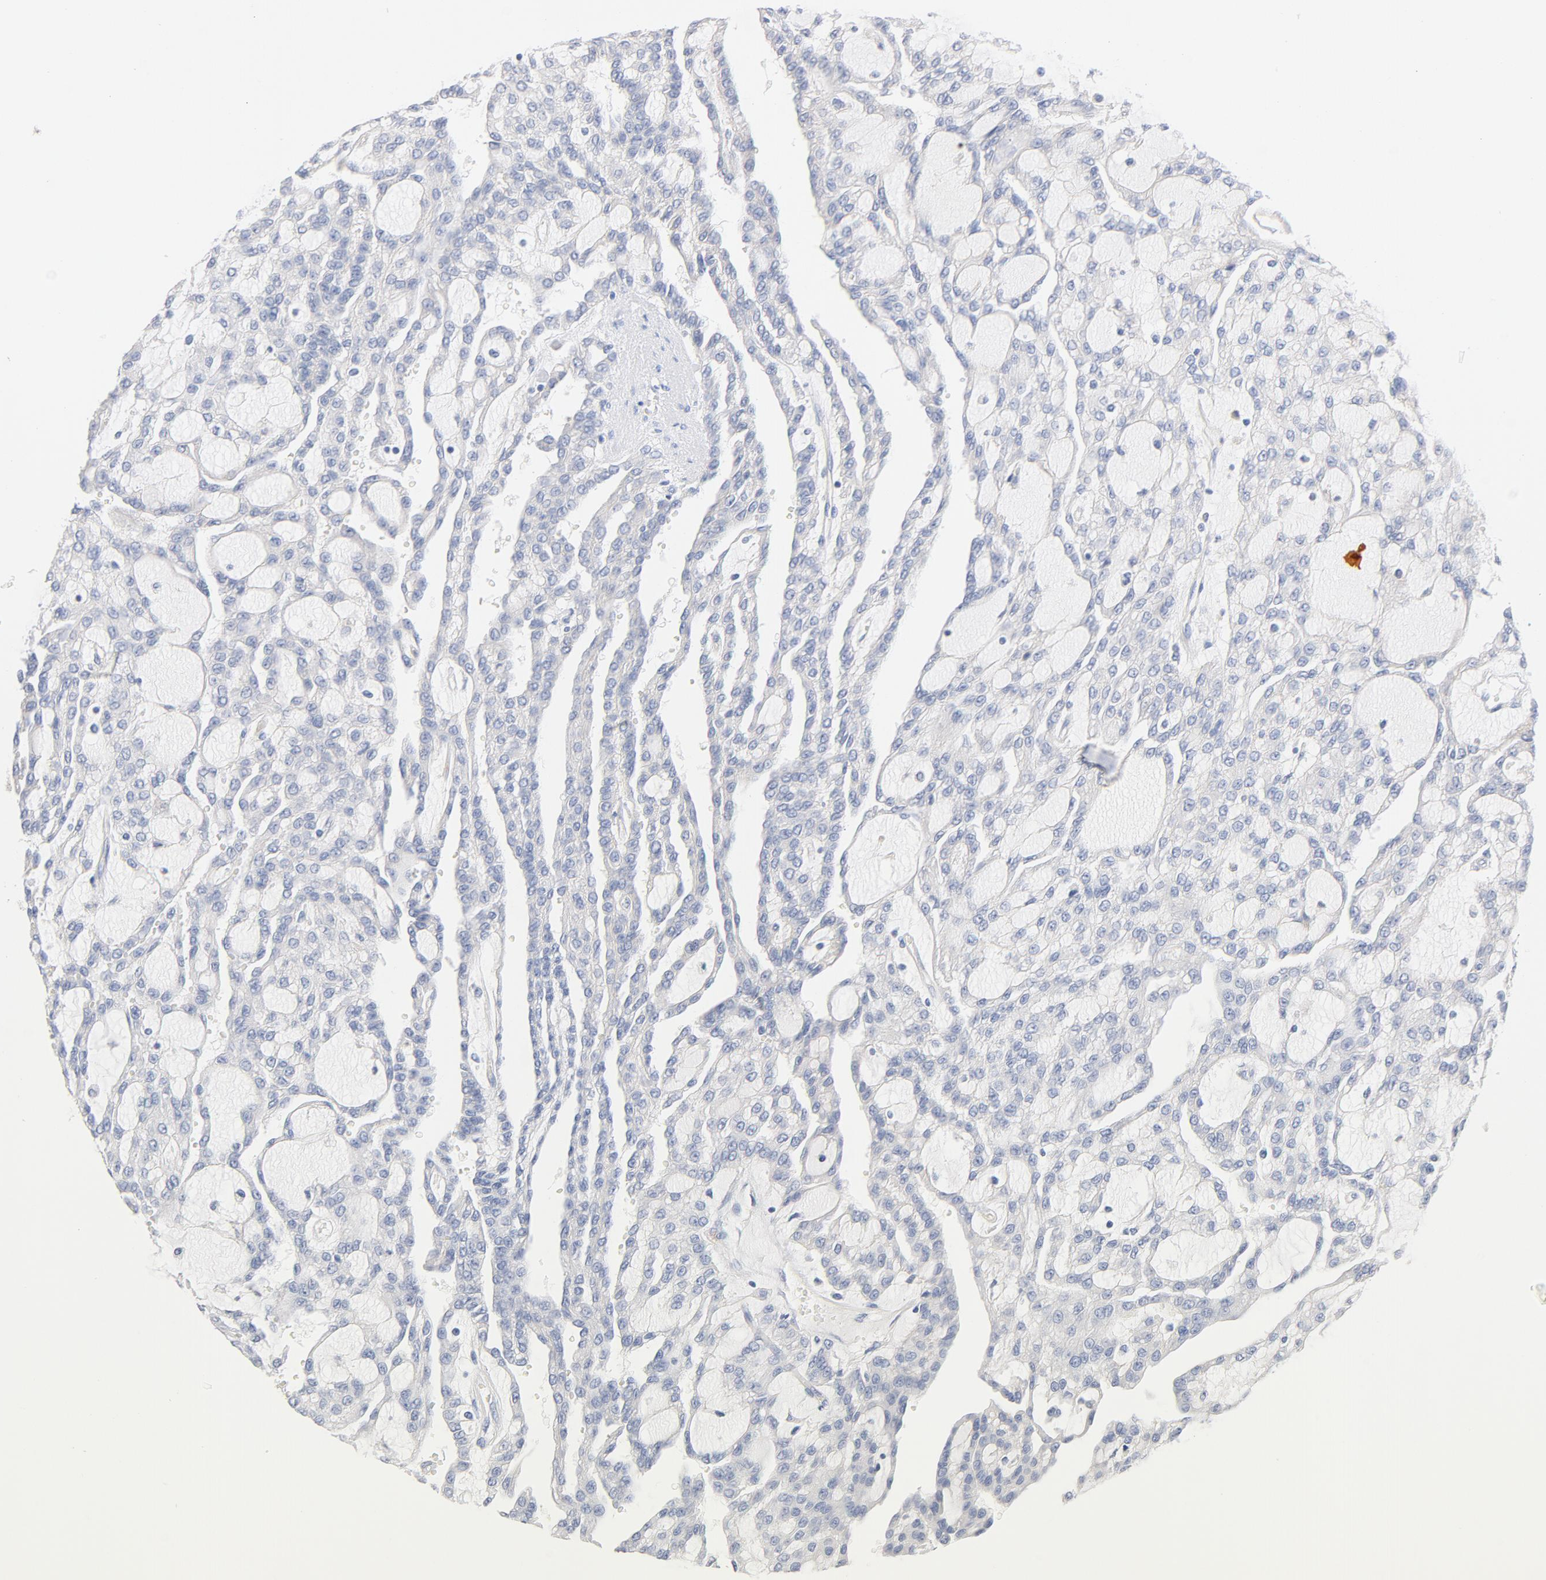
{"staining": {"intensity": "negative", "quantity": "none", "location": "none"}, "tissue": "renal cancer", "cell_type": "Tumor cells", "image_type": "cancer", "snomed": [{"axis": "morphology", "description": "Adenocarcinoma, NOS"}, {"axis": "topography", "description": "Kidney"}], "caption": "Tumor cells show no significant positivity in renal cancer.", "gene": "SRC", "patient": {"sex": "male", "age": 63}}